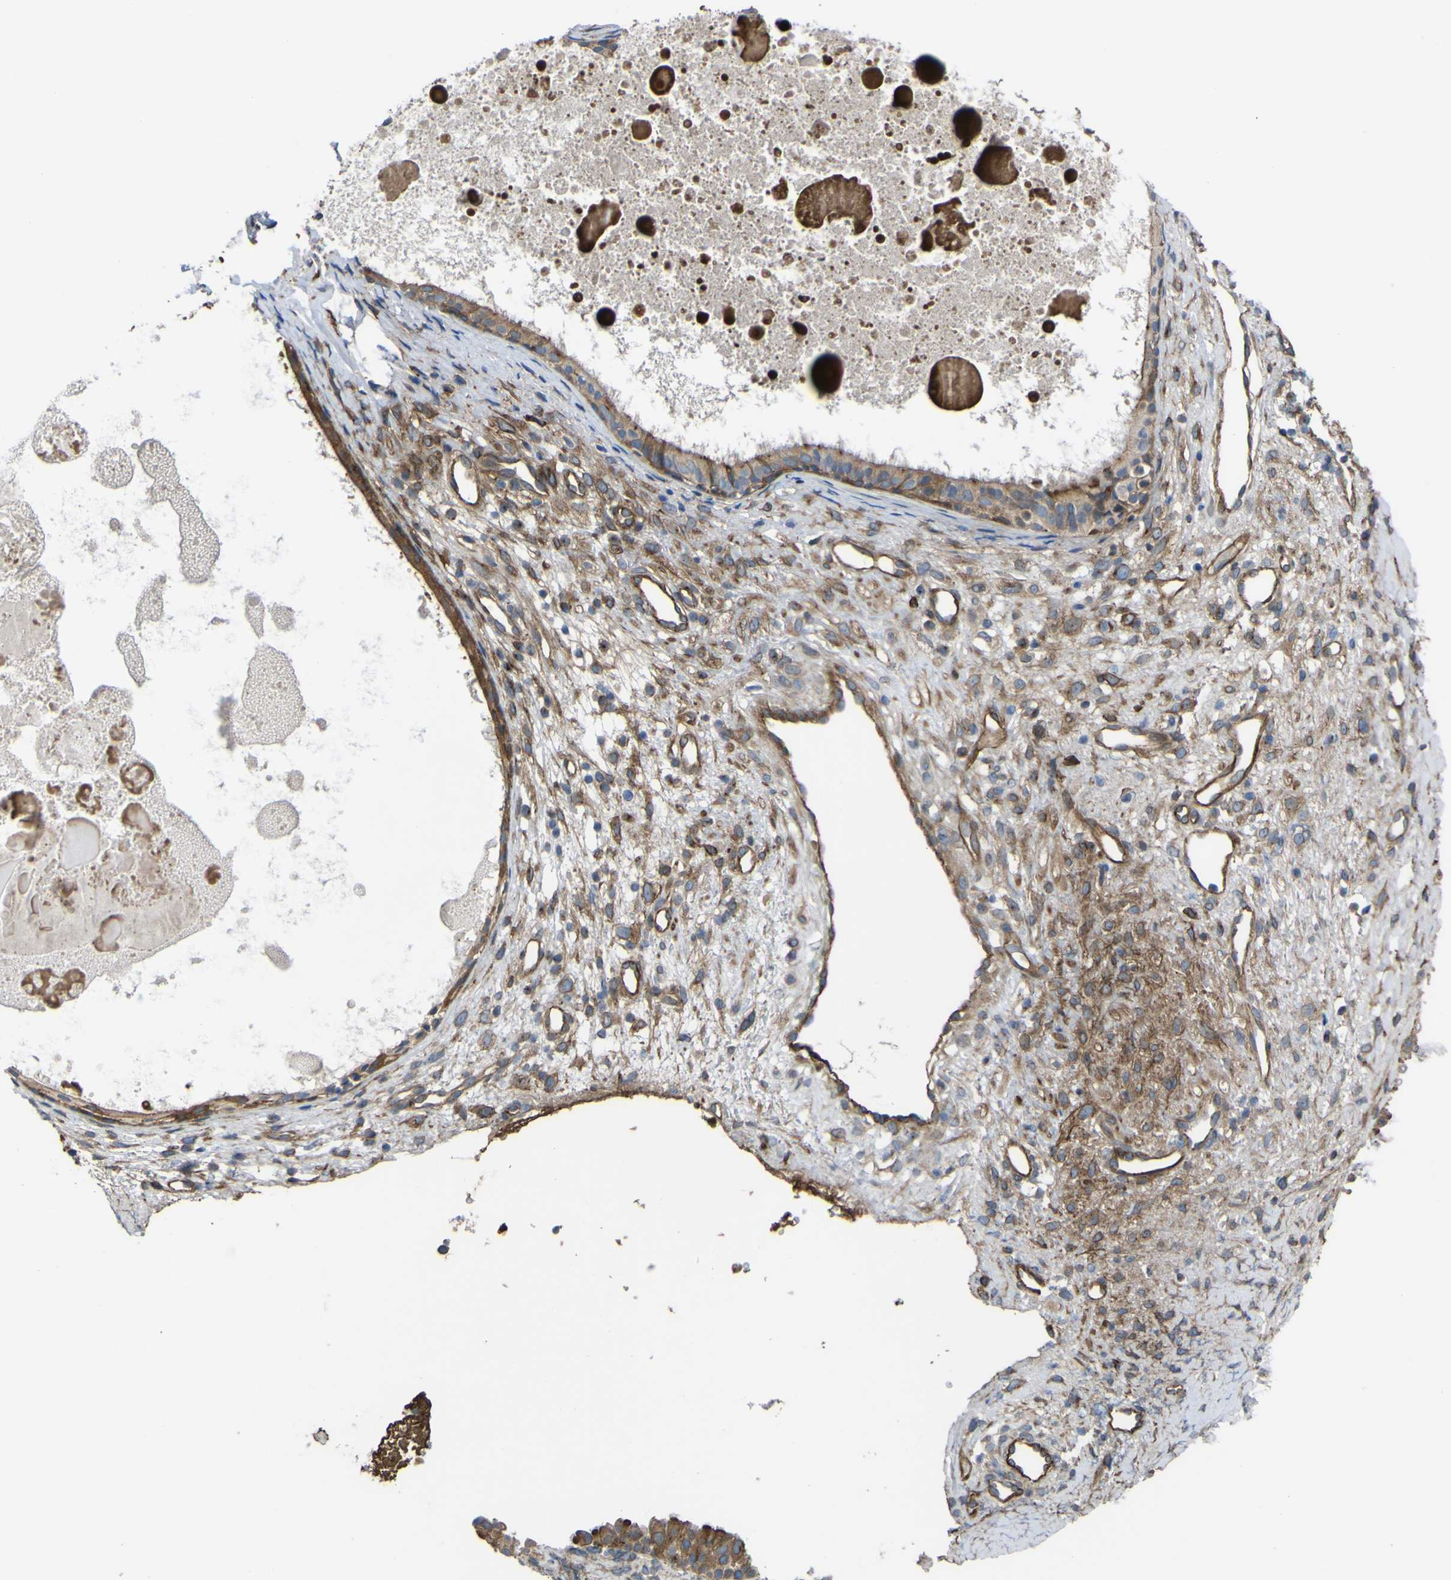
{"staining": {"intensity": "strong", "quantity": ">75%", "location": "cytoplasmic/membranous"}, "tissue": "nasopharynx", "cell_type": "Respiratory epithelial cells", "image_type": "normal", "snomed": [{"axis": "morphology", "description": "Normal tissue, NOS"}, {"axis": "topography", "description": "Nasopharynx"}], "caption": "Strong cytoplasmic/membranous expression for a protein is appreciated in about >75% of respiratory epithelial cells of normal nasopharynx using immunohistochemistry (IHC).", "gene": "FBXO30", "patient": {"sex": "male", "age": 22}}